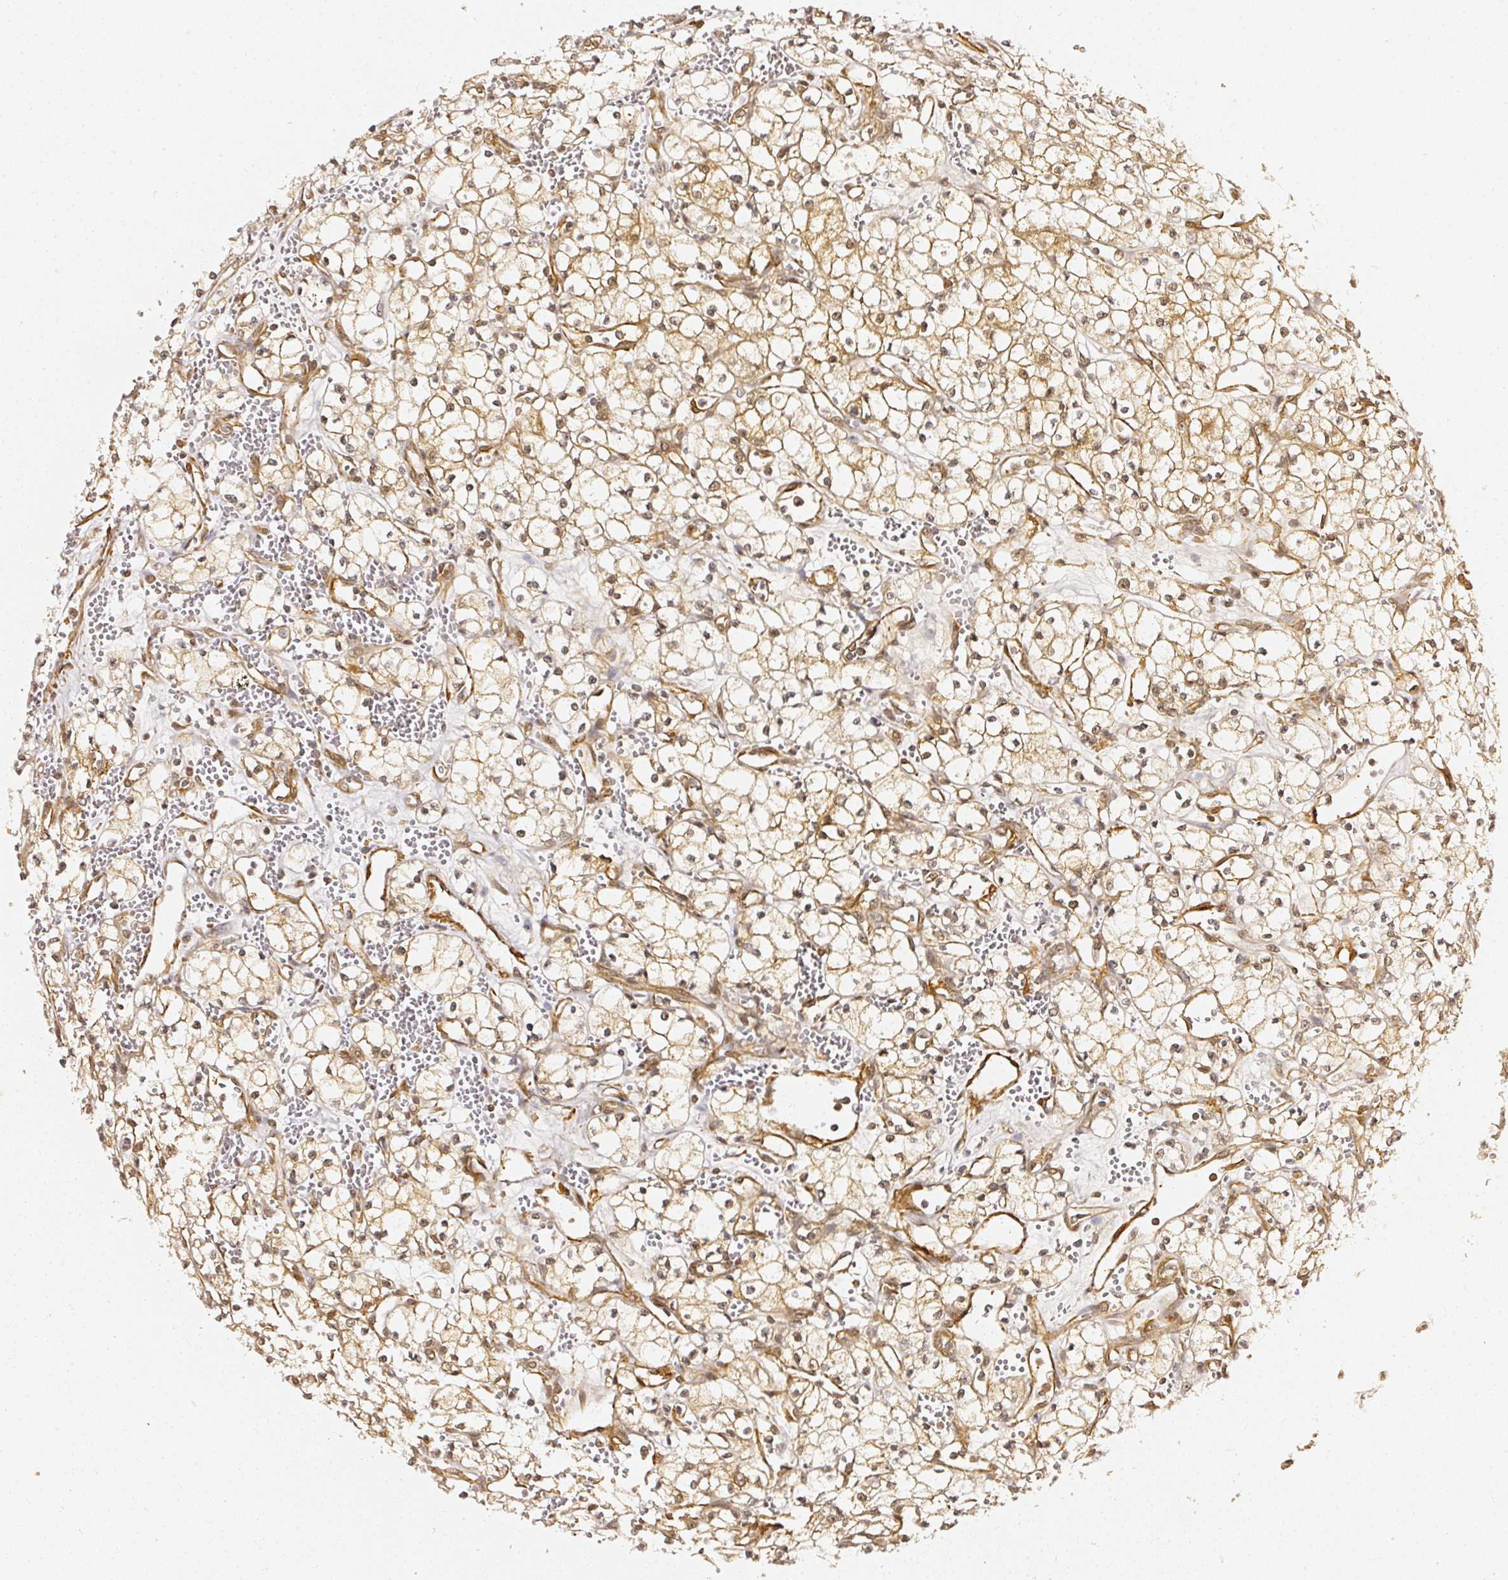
{"staining": {"intensity": "moderate", "quantity": ">75%", "location": "cytoplasmic/membranous,nuclear"}, "tissue": "renal cancer", "cell_type": "Tumor cells", "image_type": "cancer", "snomed": [{"axis": "morphology", "description": "Adenocarcinoma, NOS"}, {"axis": "topography", "description": "Kidney"}], "caption": "IHC histopathology image of human renal cancer stained for a protein (brown), which shows medium levels of moderate cytoplasmic/membranous and nuclear positivity in about >75% of tumor cells.", "gene": "PSMD1", "patient": {"sex": "male", "age": 59}}